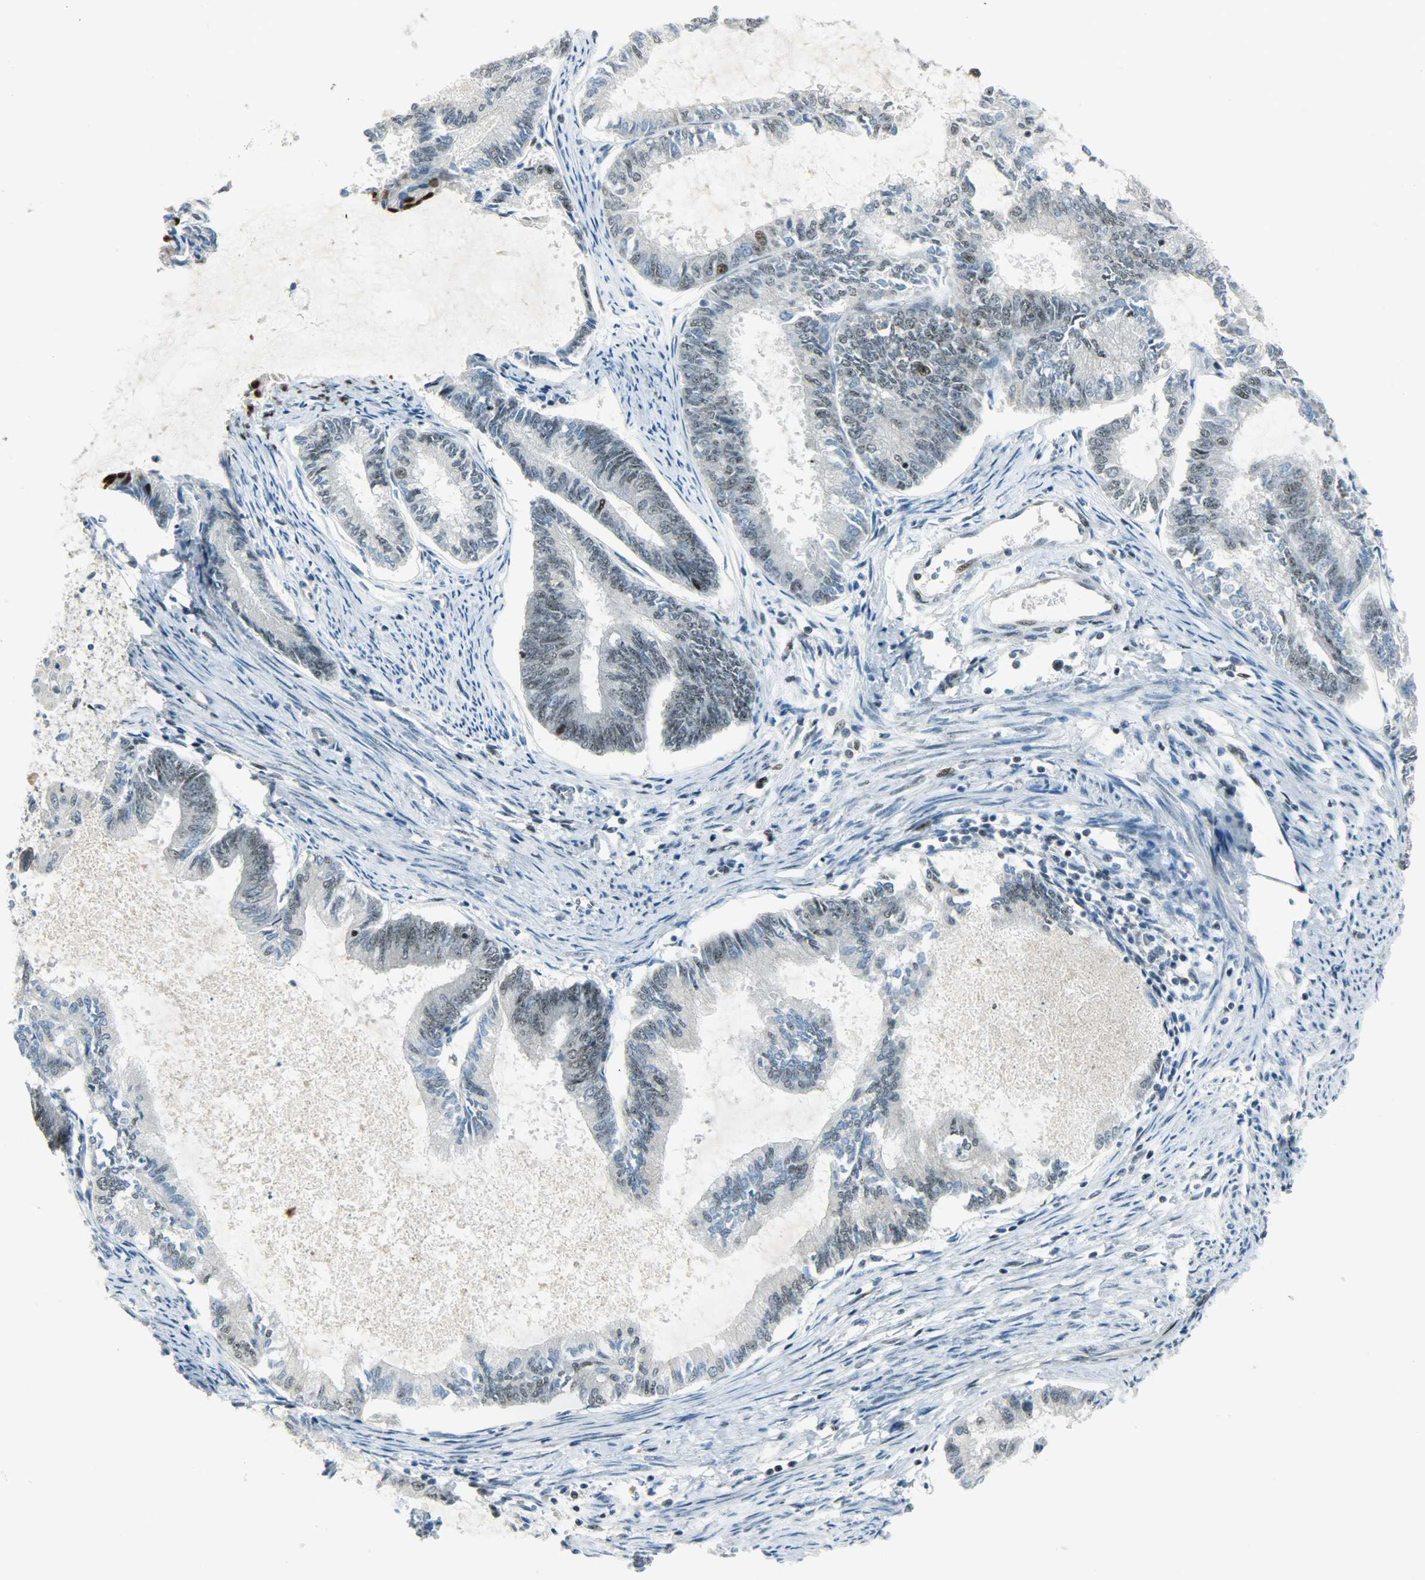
{"staining": {"intensity": "weak", "quantity": "25%-75%", "location": "nuclear"}, "tissue": "endometrial cancer", "cell_type": "Tumor cells", "image_type": "cancer", "snomed": [{"axis": "morphology", "description": "Adenocarcinoma, NOS"}, {"axis": "topography", "description": "Endometrium"}], "caption": "Immunohistochemistry (IHC) of endometrial adenocarcinoma exhibits low levels of weak nuclear positivity in about 25%-75% of tumor cells. (Brightfield microscopy of DAB IHC at high magnification).", "gene": "IL15", "patient": {"sex": "female", "age": 86}}